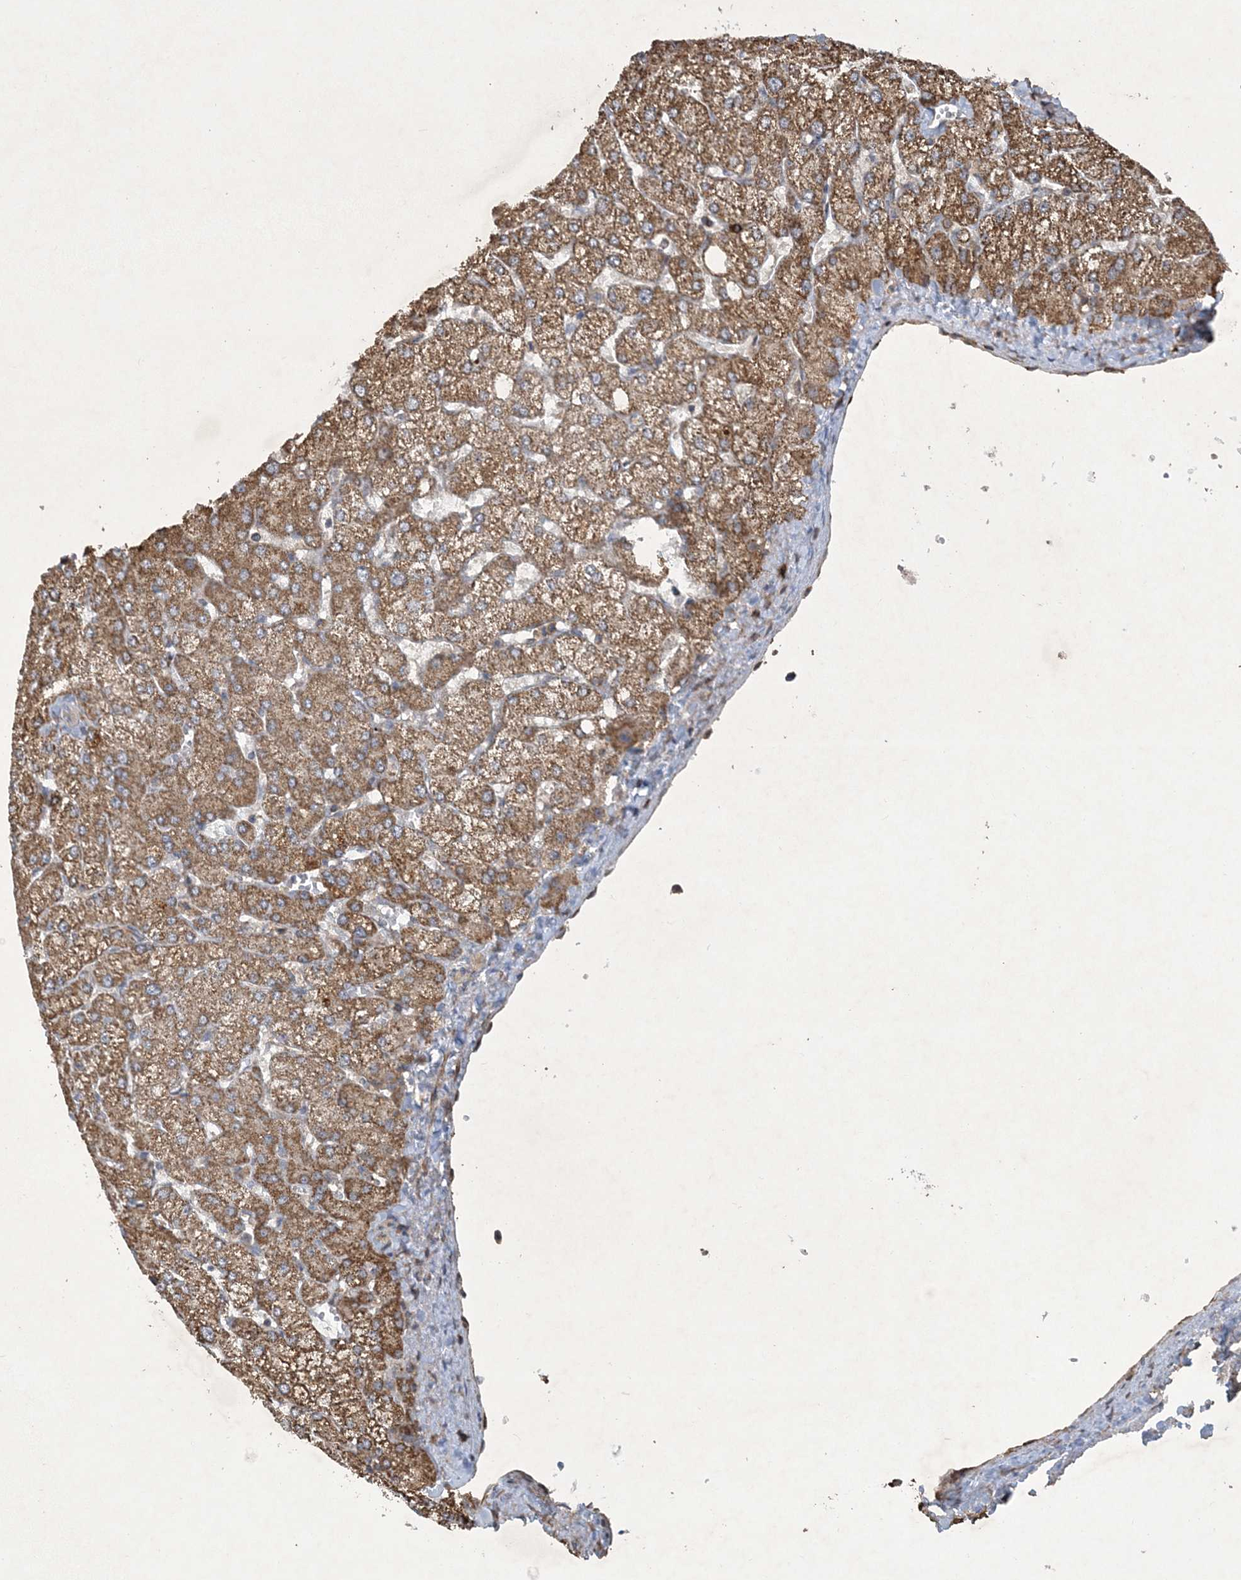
{"staining": {"intensity": "negative", "quantity": "none", "location": "none"}, "tissue": "liver", "cell_type": "Cholangiocytes", "image_type": "normal", "snomed": [{"axis": "morphology", "description": "Normal tissue, NOS"}, {"axis": "topography", "description": "Liver"}], "caption": "Cholangiocytes are negative for protein expression in benign human liver. (DAB (3,3'-diaminobenzidine) immunohistochemistry with hematoxylin counter stain).", "gene": "N4BP2", "patient": {"sex": "female", "age": 54}}